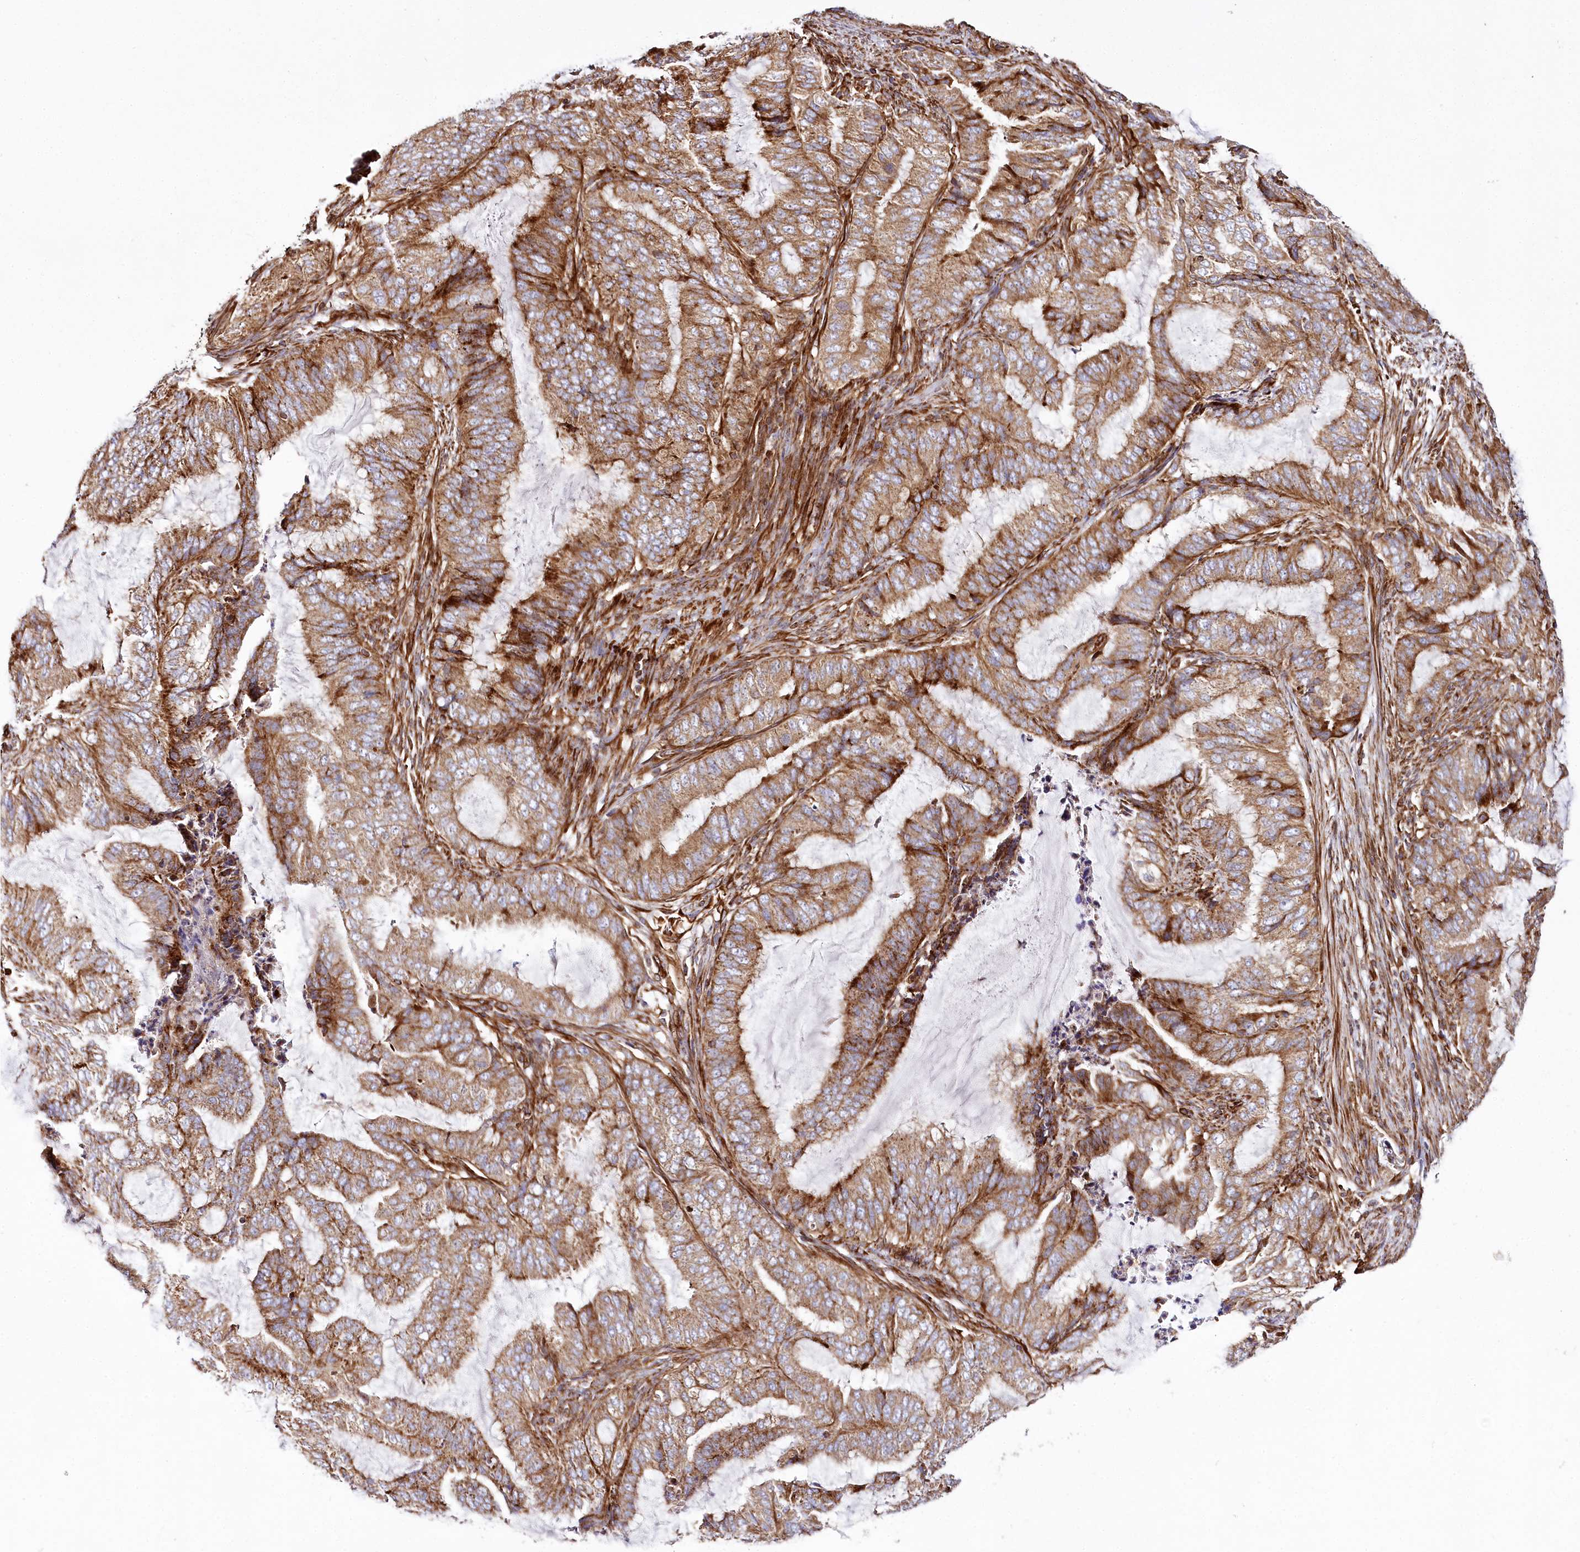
{"staining": {"intensity": "strong", "quantity": "25%-75%", "location": "cytoplasmic/membranous"}, "tissue": "endometrial cancer", "cell_type": "Tumor cells", "image_type": "cancer", "snomed": [{"axis": "morphology", "description": "Adenocarcinoma, NOS"}, {"axis": "topography", "description": "Endometrium"}], "caption": "Endometrial adenocarcinoma tissue exhibits strong cytoplasmic/membranous staining in approximately 25%-75% of tumor cells, visualized by immunohistochemistry. (DAB IHC, brown staining for protein, blue staining for nuclei).", "gene": "THUMPD3", "patient": {"sex": "female", "age": 51}}